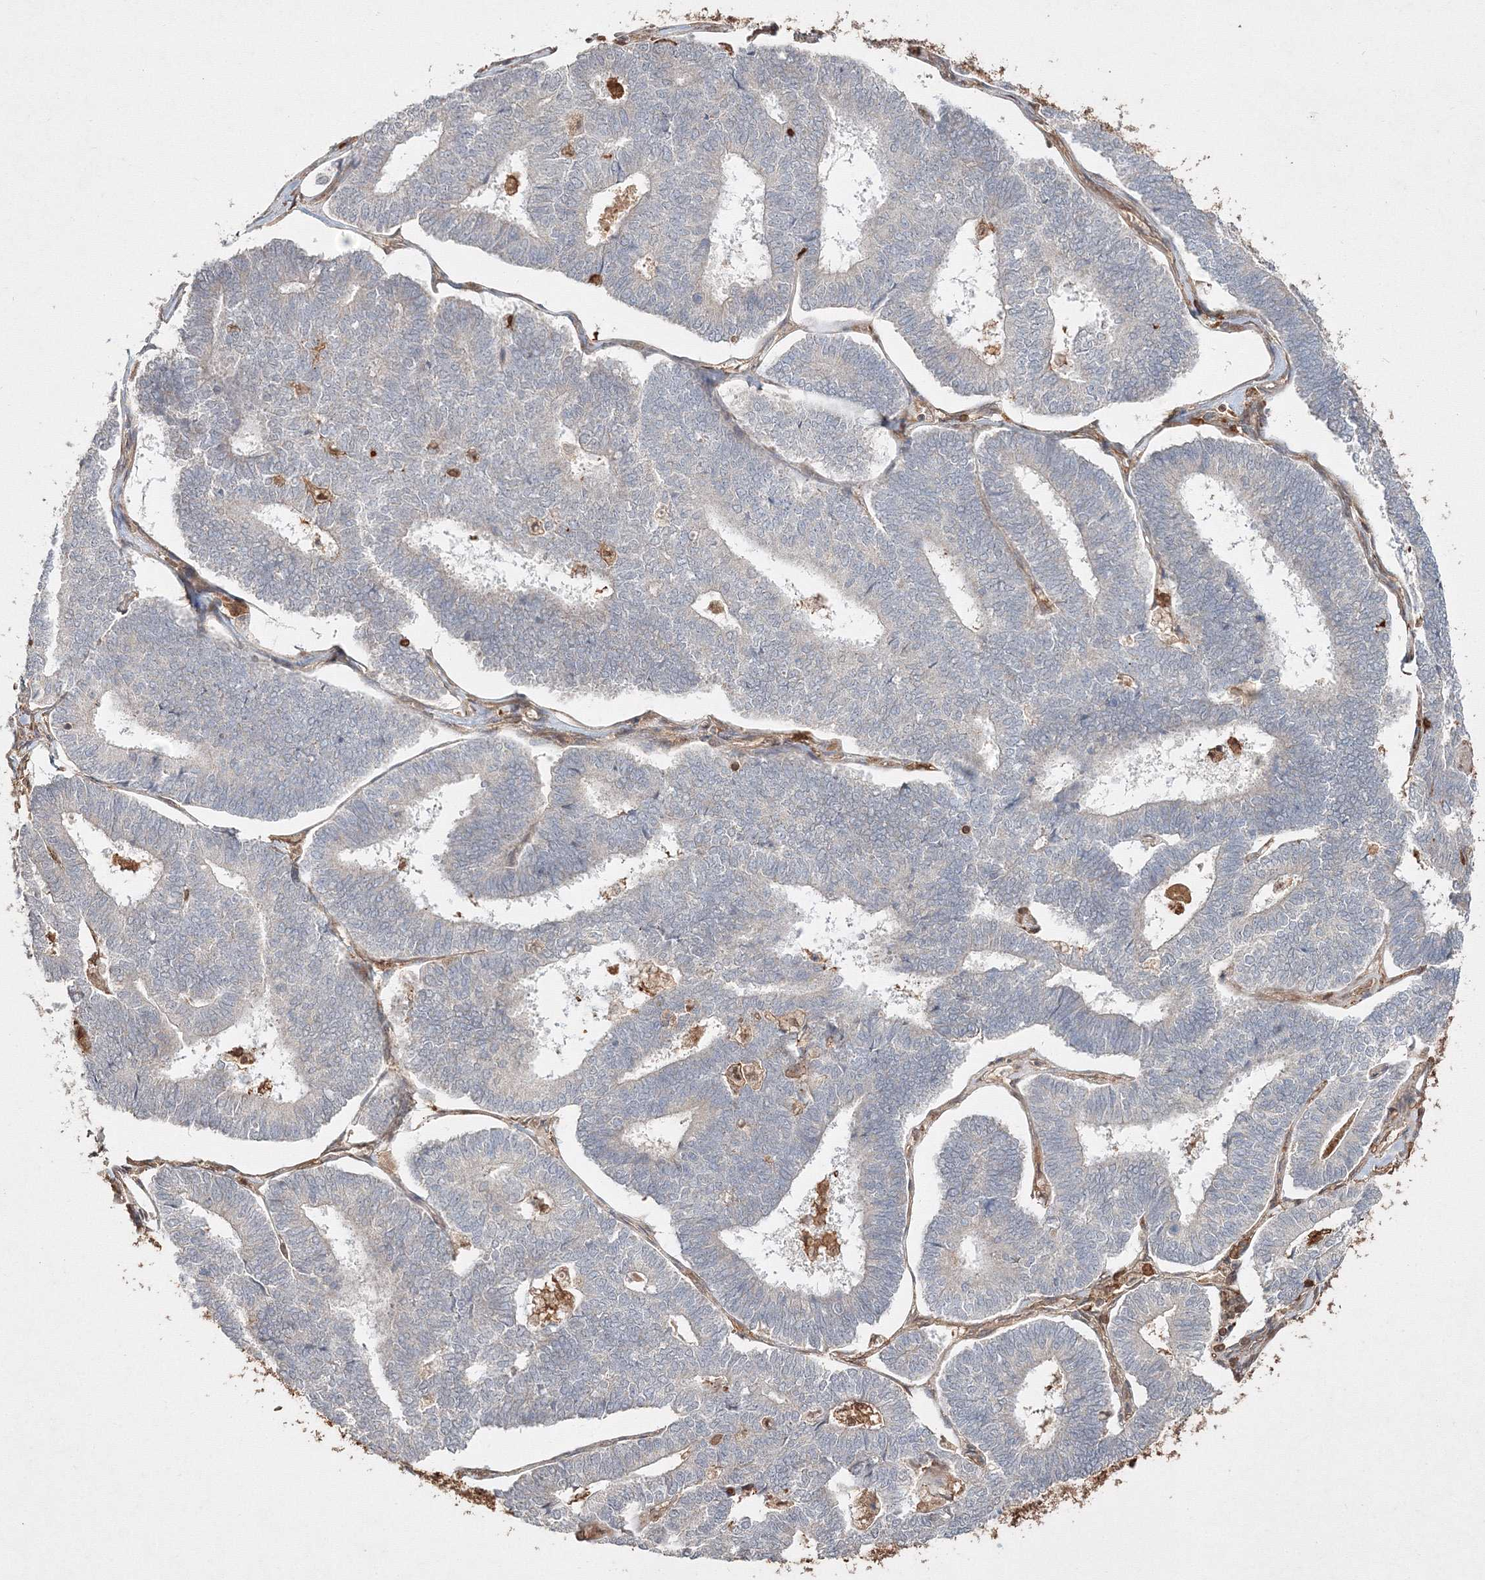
{"staining": {"intensity": "negative", "quantity": "none", "location": "none"}, "tissue": "endometrial cancer", "cell_type": "Tumor cells", "image_type": "cancer", "snomed": [{"axis": "morphology", "description": "Adenocarcinoma, NOS"}, {"axis": "topography", "description": "Endometrium"}], "caption": "Immunohistochemistry (IHC) of adenocarcinoma (endometrial) exhibits no positivity in tumor cells.", "gene": "S100A11", "patient": {"sex": "female", "age": 70}}